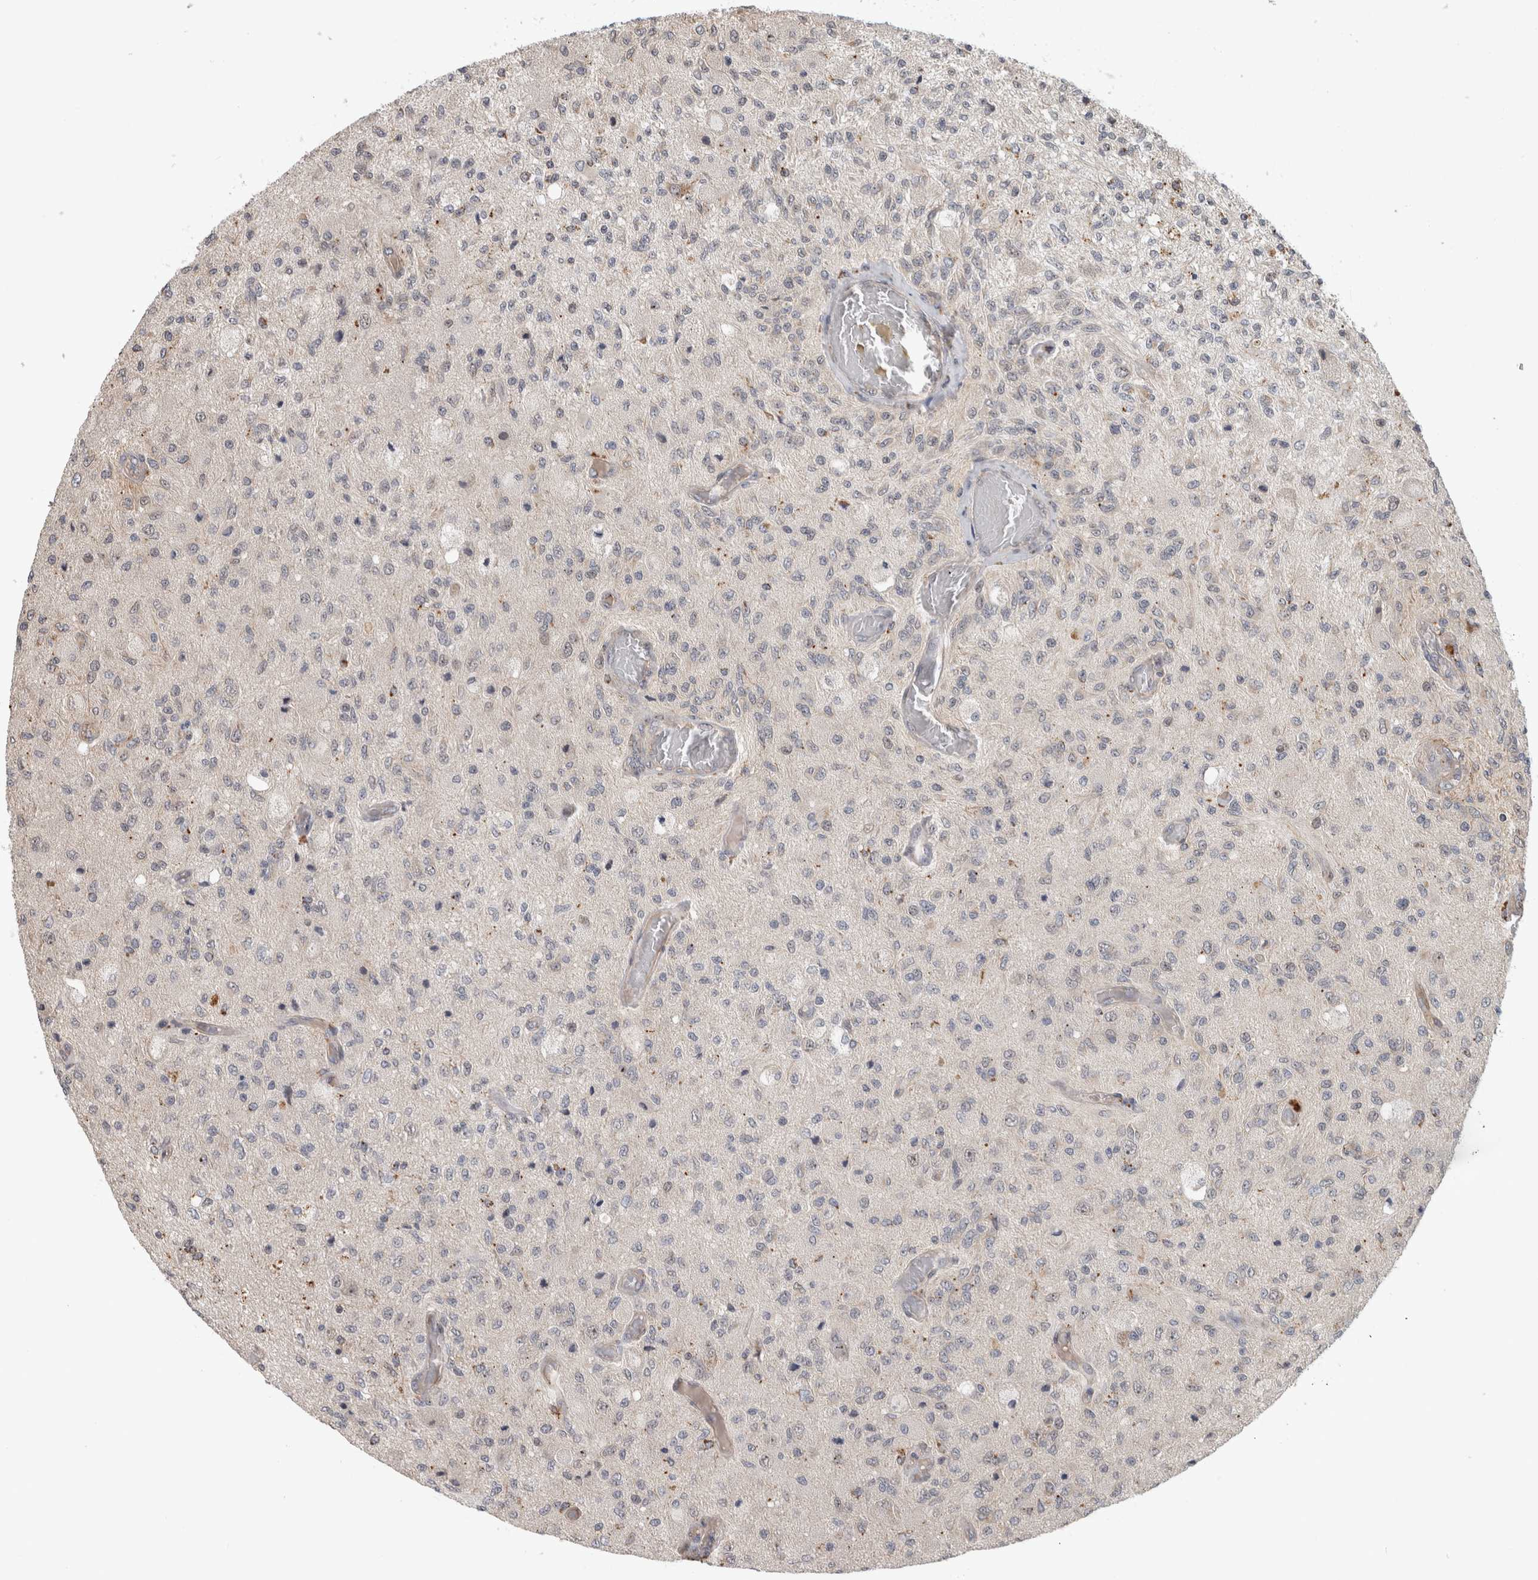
{"staining": {"intensity": "negative", "quantity": "none", "location": "none"}, "tissue": "glioma", "cell_type": "Tumor cells", "image_type": "cancer", "snomed": [{"axis": "morphology", "description": "Normal tissue, NOS"}, {"axis": "morphology", "description": "Glioma, malignant, High grade"}, {"axis": "topography", "description": "Cerebral cortex"}], "caption": "This is a histopathology image of immunohistochemistry (IHC) staining of glioma, which shows no expression in tumor cells.", "gene": "NAB2", "patient": {"sex": "male", "age": 77}}